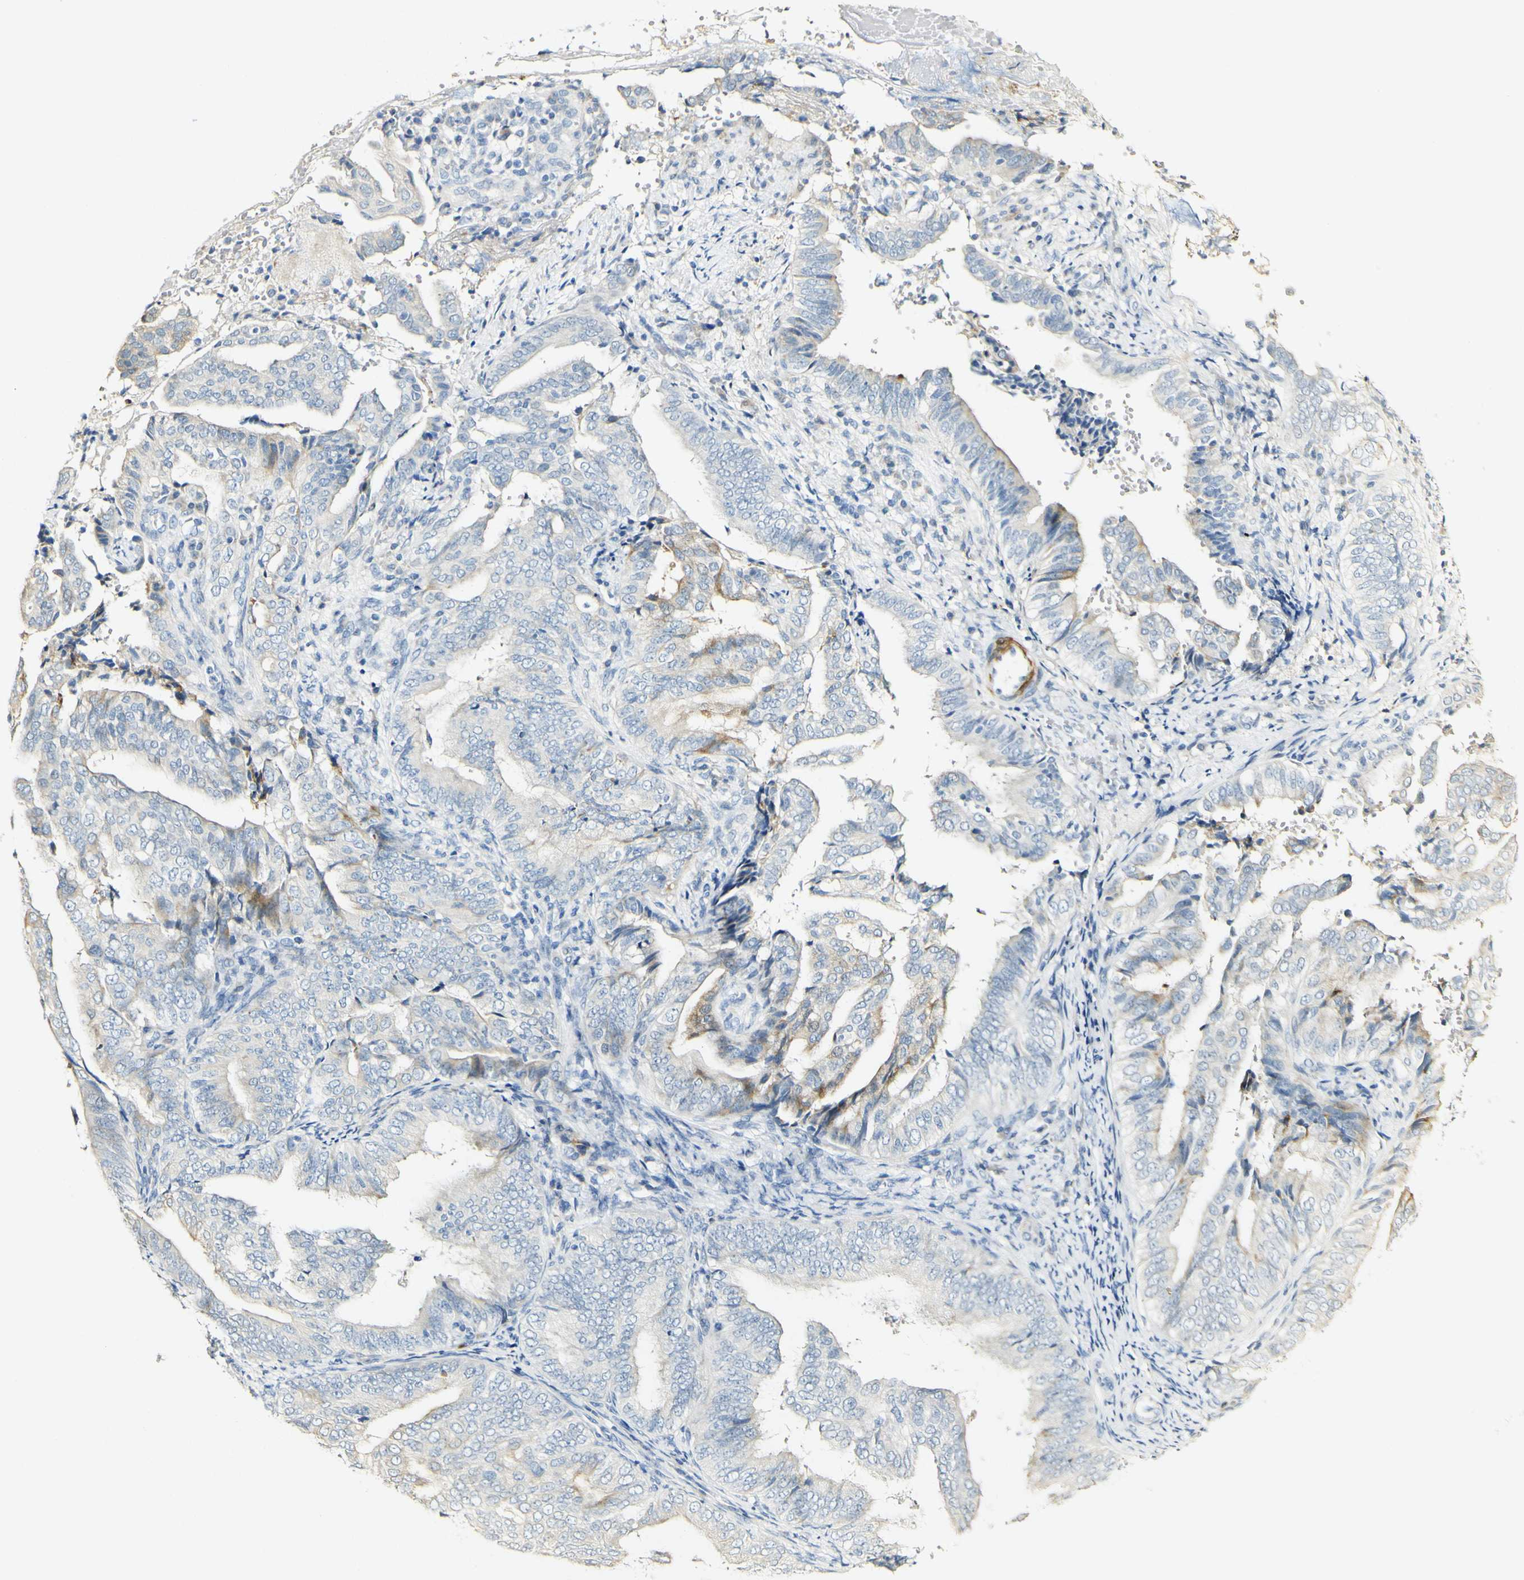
{"staining": {"intensity": "weak", "quantity": "<25%", "location": "cytoplasmic/membranous"}, "tissue": "endometrial cancer", "cell_type": "Tumor cells", "image_type": "cancer", "snomed": [{"axis": "morphology", "description": "Adenocarcinoma, NOS"}, {"axis": "topography", "description": "Endometrium"}], "caption": "This is an IHC image of human endometrial cancer (adenocarcinoma). There is no expression in tumor cells.", "gene": "FMO3", "patient": {"sex": "female", "age": 58}}